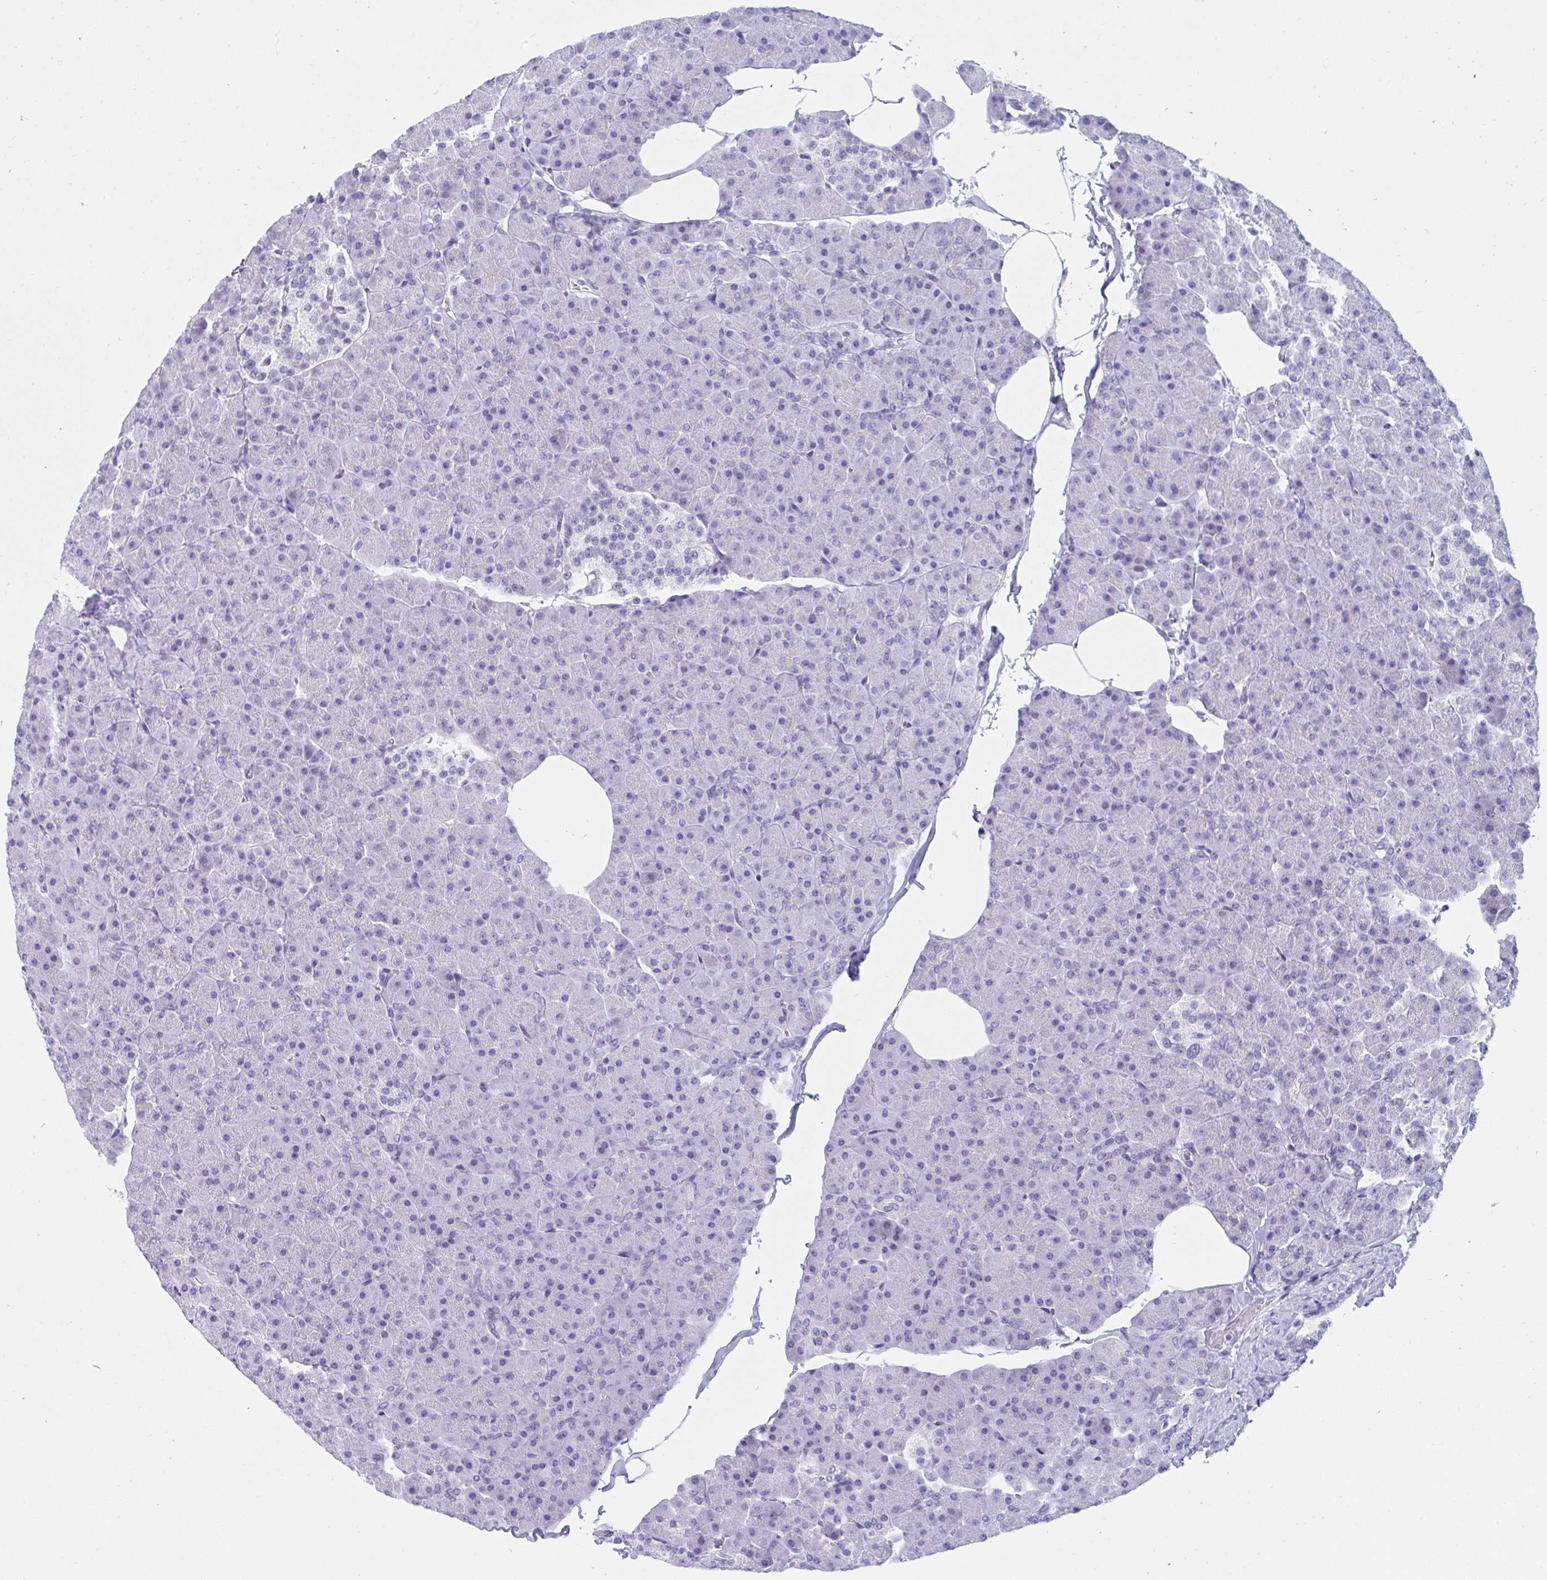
{"staining": {"intensity": "negative", "quantity": "none", "location": "none"}, "tissue": "pancreas", "cell_type": "Exocrine glandular cells", "image_type": "normal", "snomed": [{"axis": "morphology", "description": "Normal tissue, NOS"}, {"axis": "topography", "description": "Pancreas"}], "caption": "The micrograph displays no significant positivity in exocrine glandular cells of pancreas. (Immunohistochemistry (ihc), brightfield microscopy, high magnification).", "gene": "TTC30A", "patient": {"sex": "male", "age": 35}}